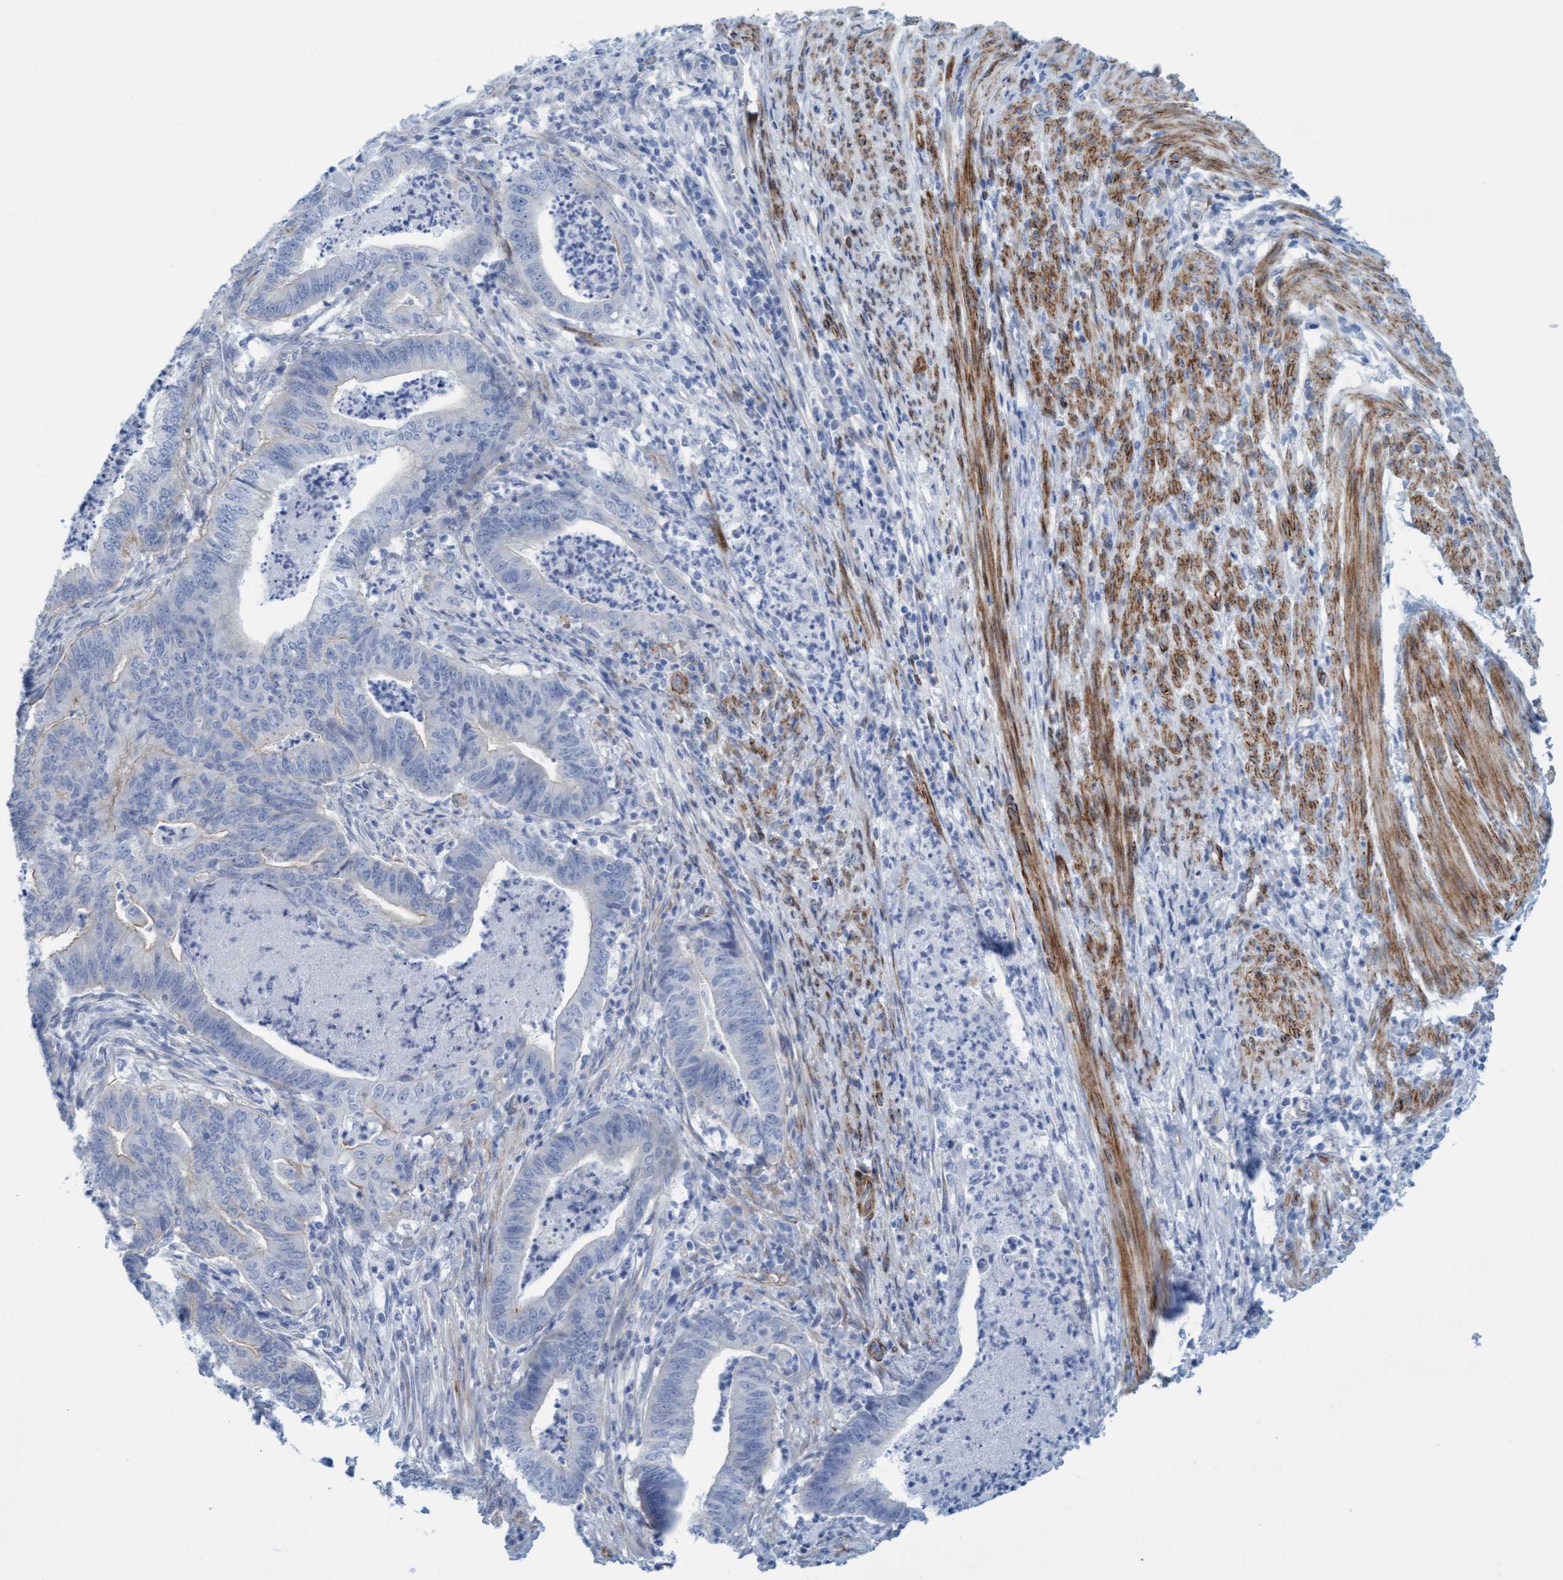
{"staining": {"intensity": "negative", "quantity": "none", "location": "none"}, "tissue": "endometrial cancer", "cell_type": "Tumor cells", "image_type": "cancer", "snomed": [{"axis": "morphology", "description": "Polyp, NOS"}, {"axis": "morphology", "description": "Adenocarcinoma, NOS"}, {"axis": "morphology", "description": "Adenoma, NOS"}, {"axis": "topography", "description": "Endometrium"}], "caption": "Tumor cells are negative for protein expression in human endometrial polyp.", "gene": "MTFR1", "patient": {"sex": "female", "age": 79}}